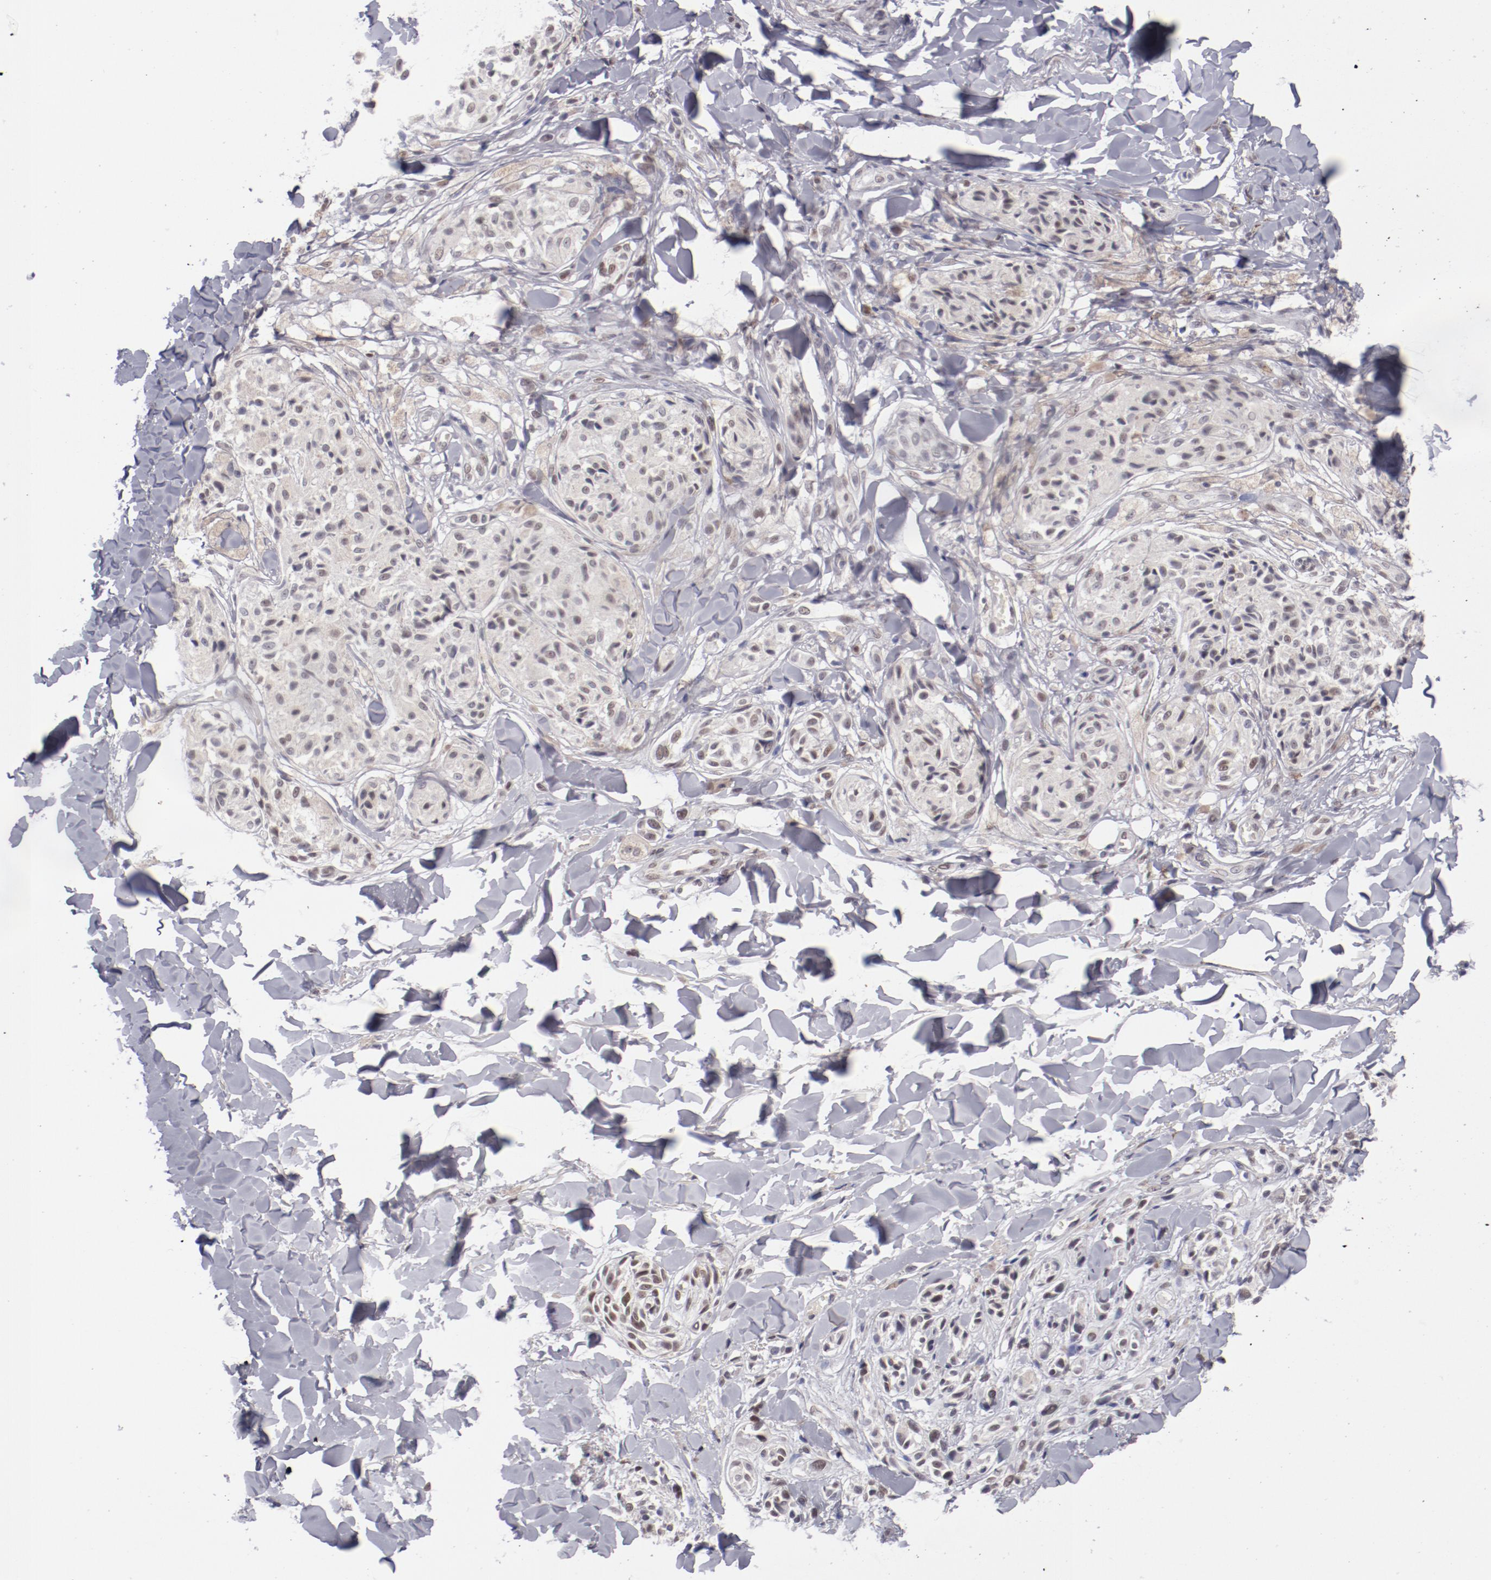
{"staining": {"intensity": "weak", "quantity": "<25%", "location": "nuclear"}, "tissue": "melanoma", "cell_type": "Tumor cells", "image_type": "cancer", "snomed": [{"axis": "morphology", "description": "Malignant melanoma, Metastatic site"}, {"axis": "topography", "description": "Skin"}], "caption": "DAB immunohistochemical staining of melanoma exhibits no significant positivity in tumor cells.", "gene": "TFAP4", "patient": {"sex": "female", "age": 66}}